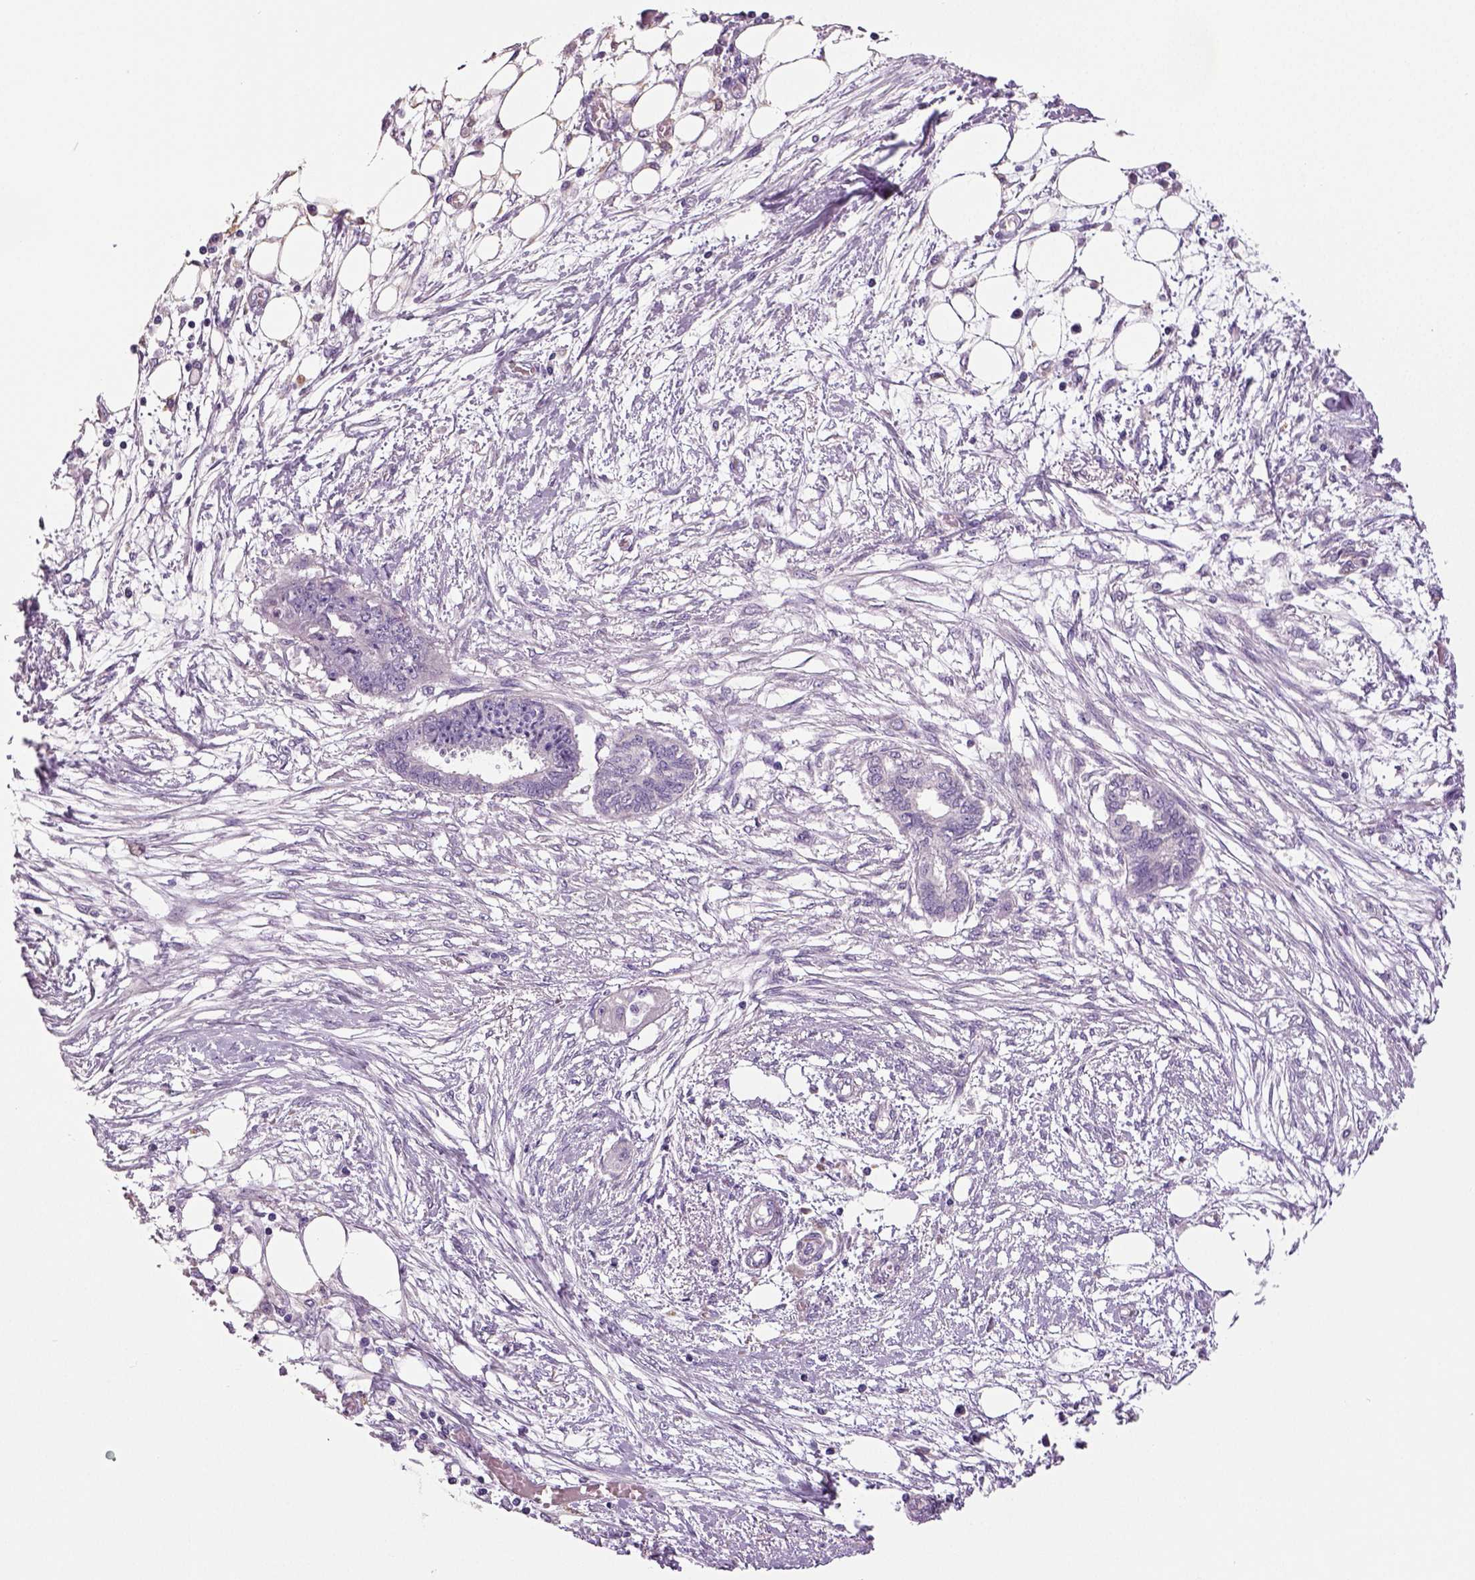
{"staining": {"intensity": "negative", "quantity": "none", "location": "none"}, "tissue": "endometrial cancer", "cell_type": "Tumor cells", "image_type": "cancer", "snomed": [{"axis": "morphology", "description": "Adenocarcinoma, NOS"}, {"axis": "morphology", "description": "Adenocarcinoma, metastatic, NOS"}, {"axis": "topography", "description": "Adipose tissue"}, {"axis": "topography", "description": "Endometrium"}], "caption": "IHC image of neoplastic tissue: human endometrial cancer (metastatic adenocarcinoma) stained with DAB (3,3'-diaminobenzidine) reveals no significant protein expression in tumor cells.", "gene": "NECAB2", "patient": {"sex": "female", "age": 67}}